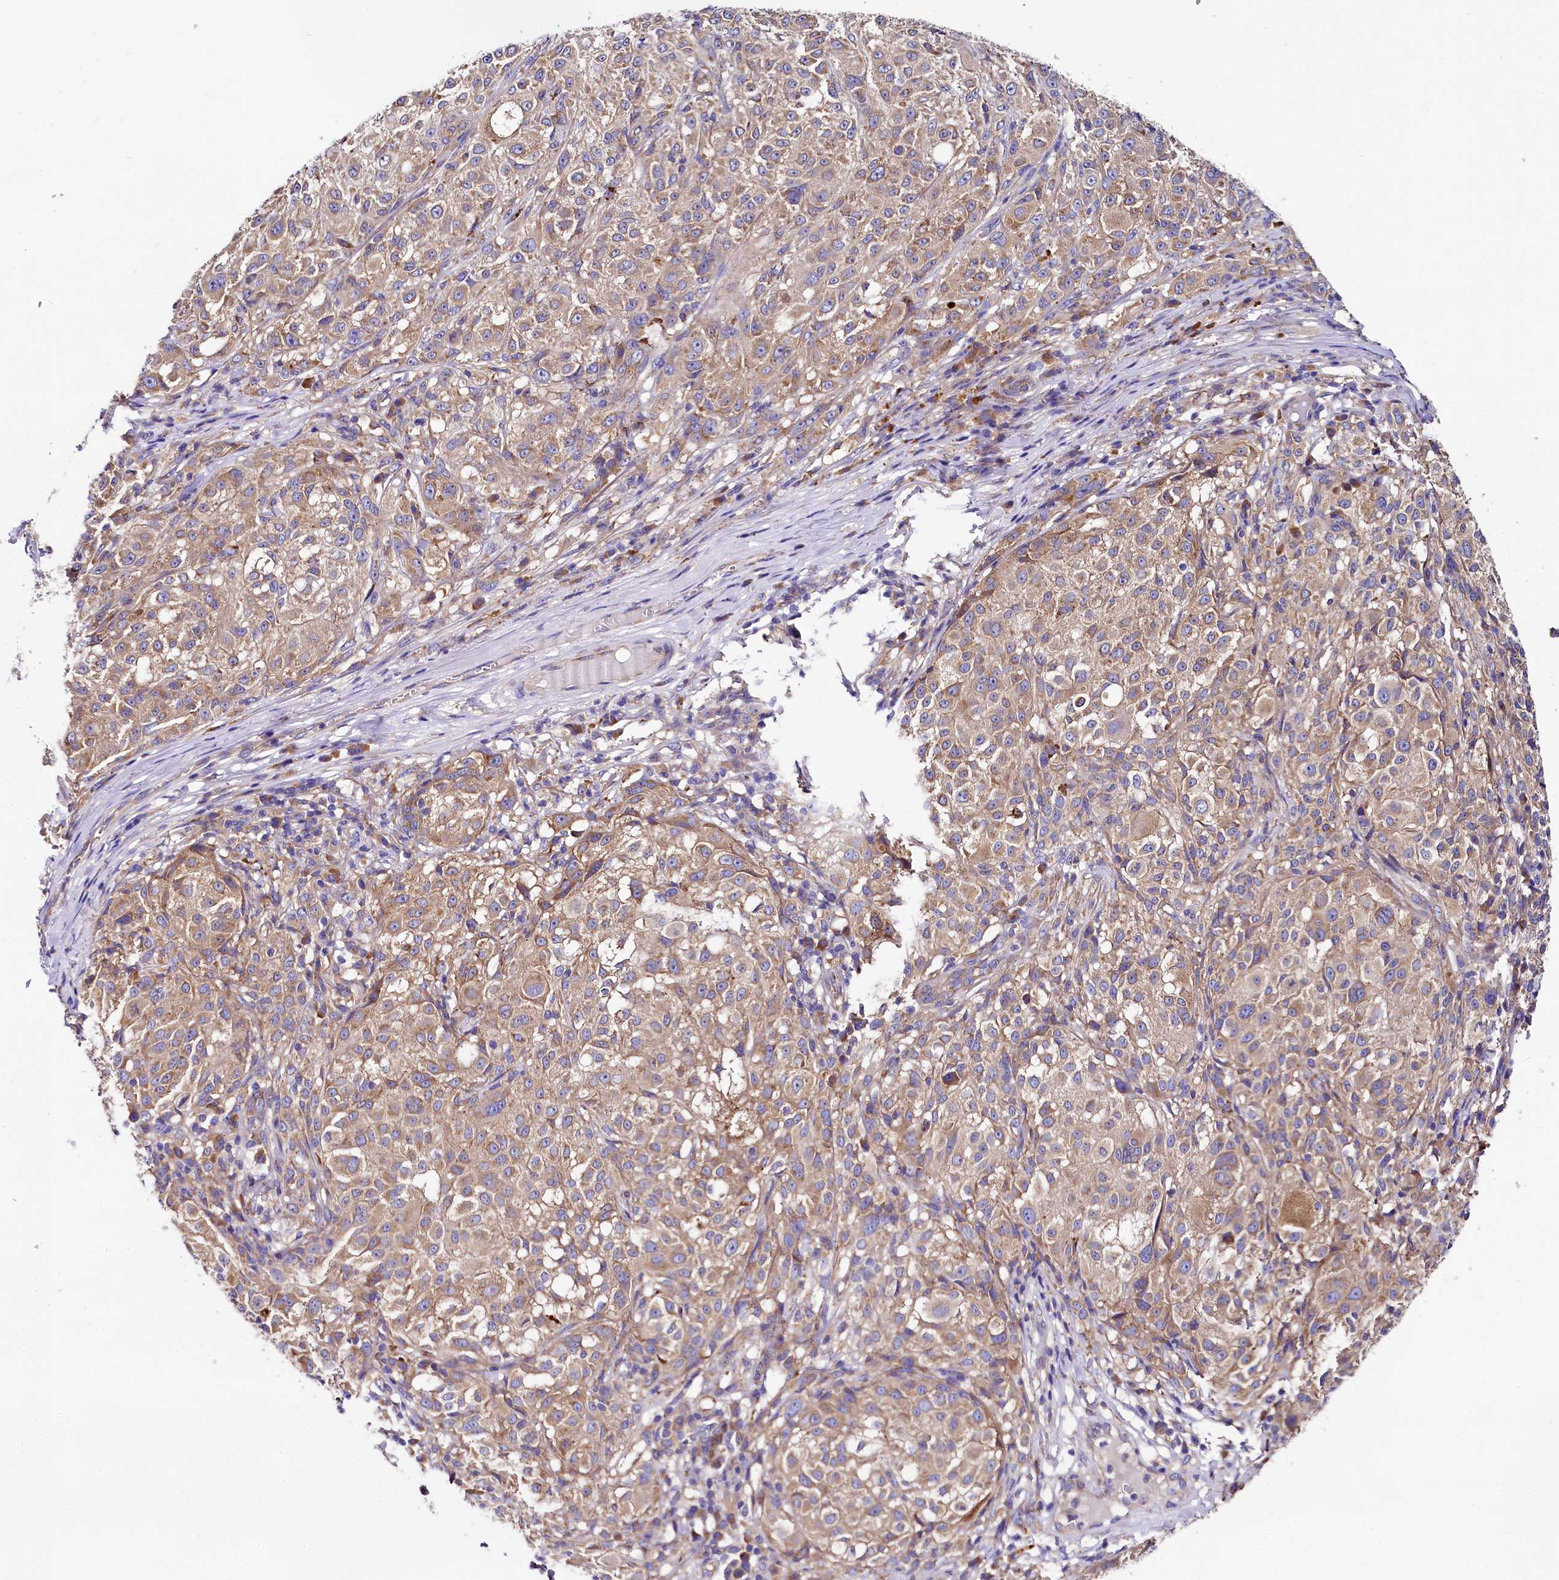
{"staining": {"intensity": "moderate", "quantity": ">75%", "location": "cytoplasmic/membranous"}, "tissue": "melanoma", "cell_type": "Tumor cells", "image_type": "cancer", "snomed": [{"axis": "morphology", "description": "Necrosis, NOS"}, {"axis": "morphology", "description": "Malignant melanoma, NOS"}, {"axis": "topography", "description": "Skin"}], "caption": "This is an image of immunohistochemistry (IHC) staining of malignant melanoma, which shows moderate staining in the cytoplasmic/membranous of tumor cells.", "gene": "QARS1", "patient": {"sex": "female", "age": 87}}